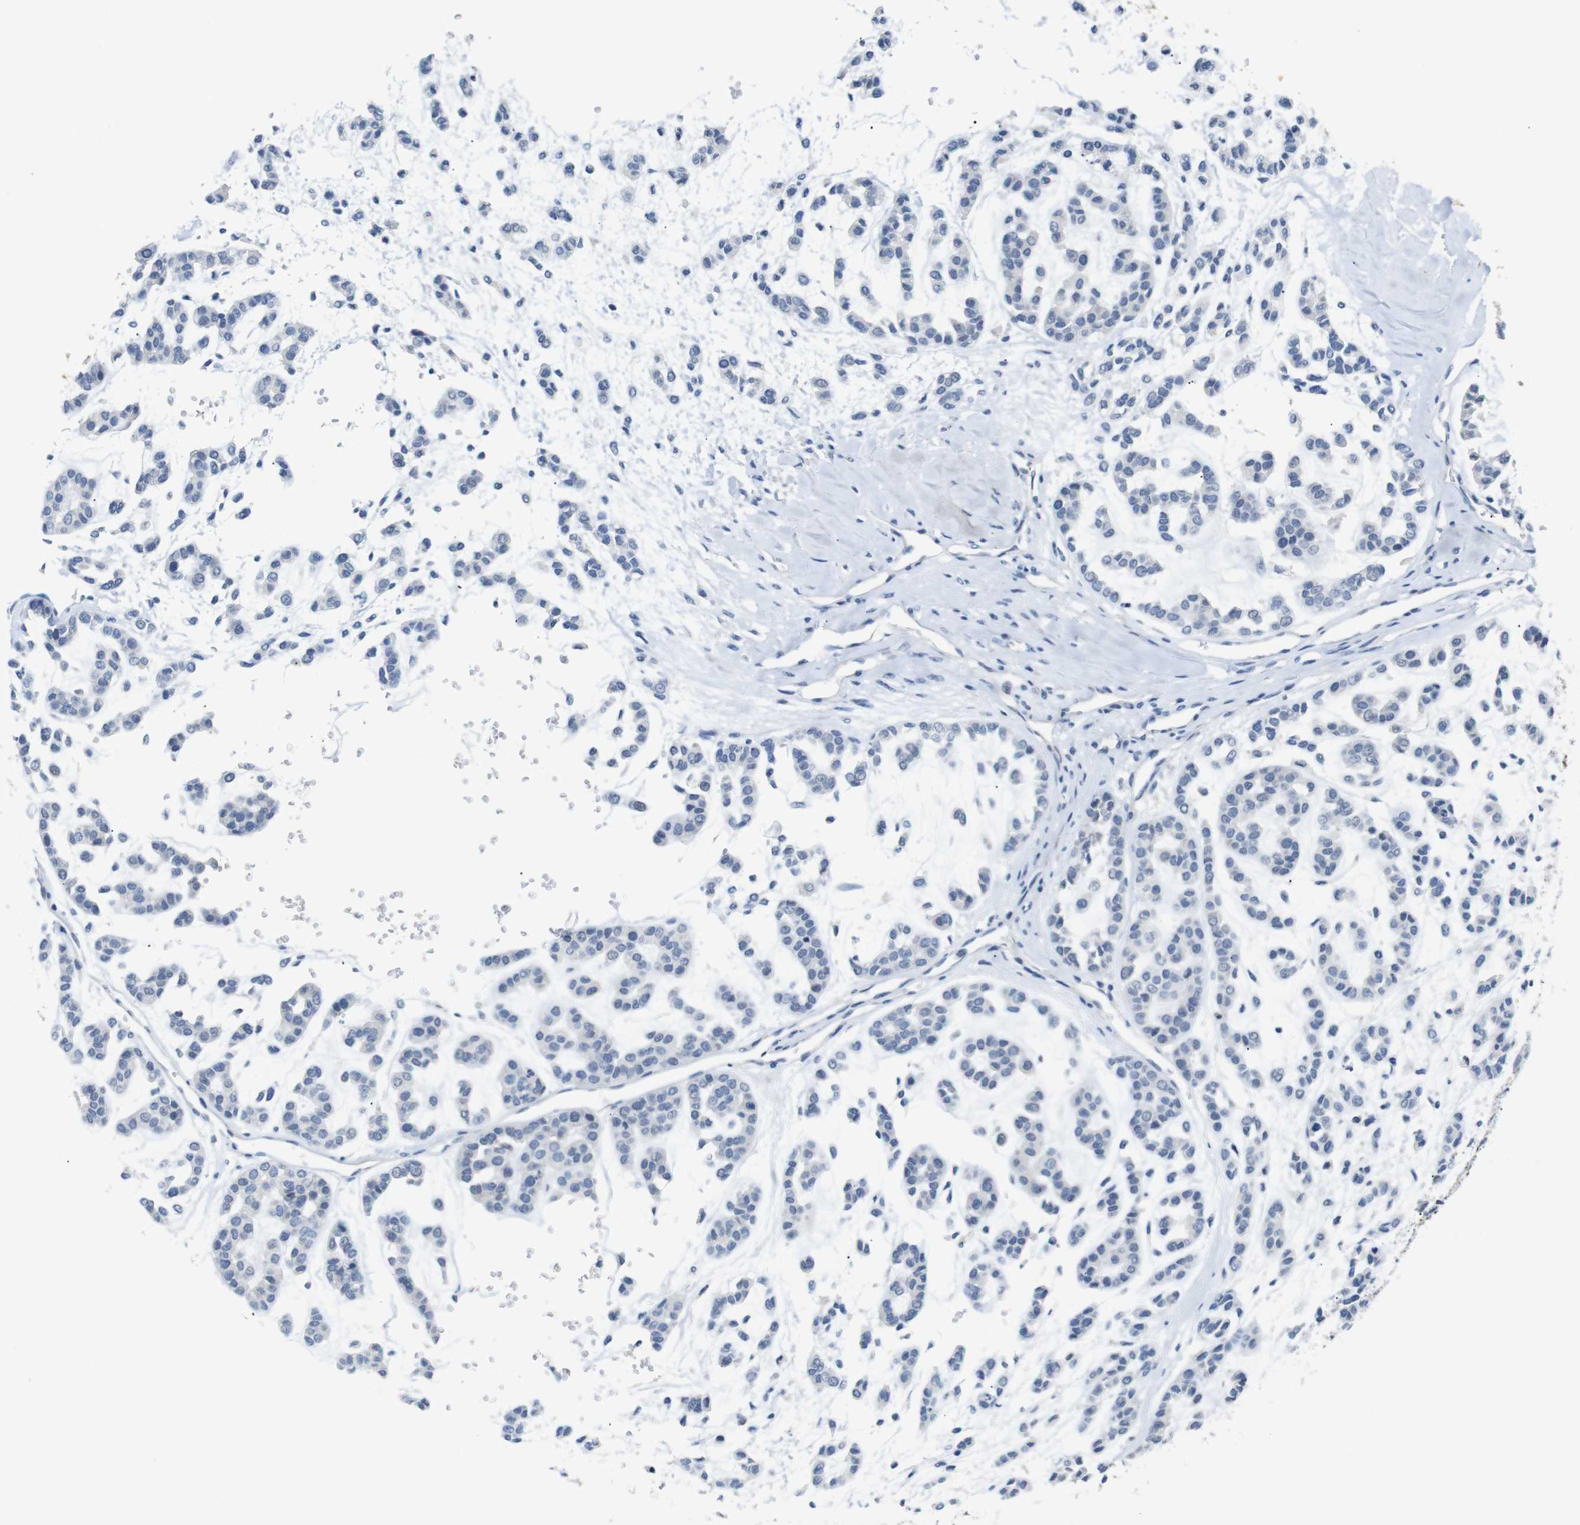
{"staining": {"intensity": "negative", "quantity": "none", "location": "none"}, "tissue": "head and neck cancer", "cell_type": "Tumor cells", "image_type": "cancer", "snomed": [{"axis": "morphology", "description": "Adenocarcinoma, NOS"}, {"axis": "morphology", "description": "Adenoma, NOS"}, {"axis": "topography", "description": "Head-Neck"}], "caption": "An immunohistochemistry micrograph of head and neck cancer (adenoma) is shown. There is no staining in tumor cells of head and neck cancer (adenoma).", "gene": "CHRM5", "patient": {"sex": "female", "age": 55}}